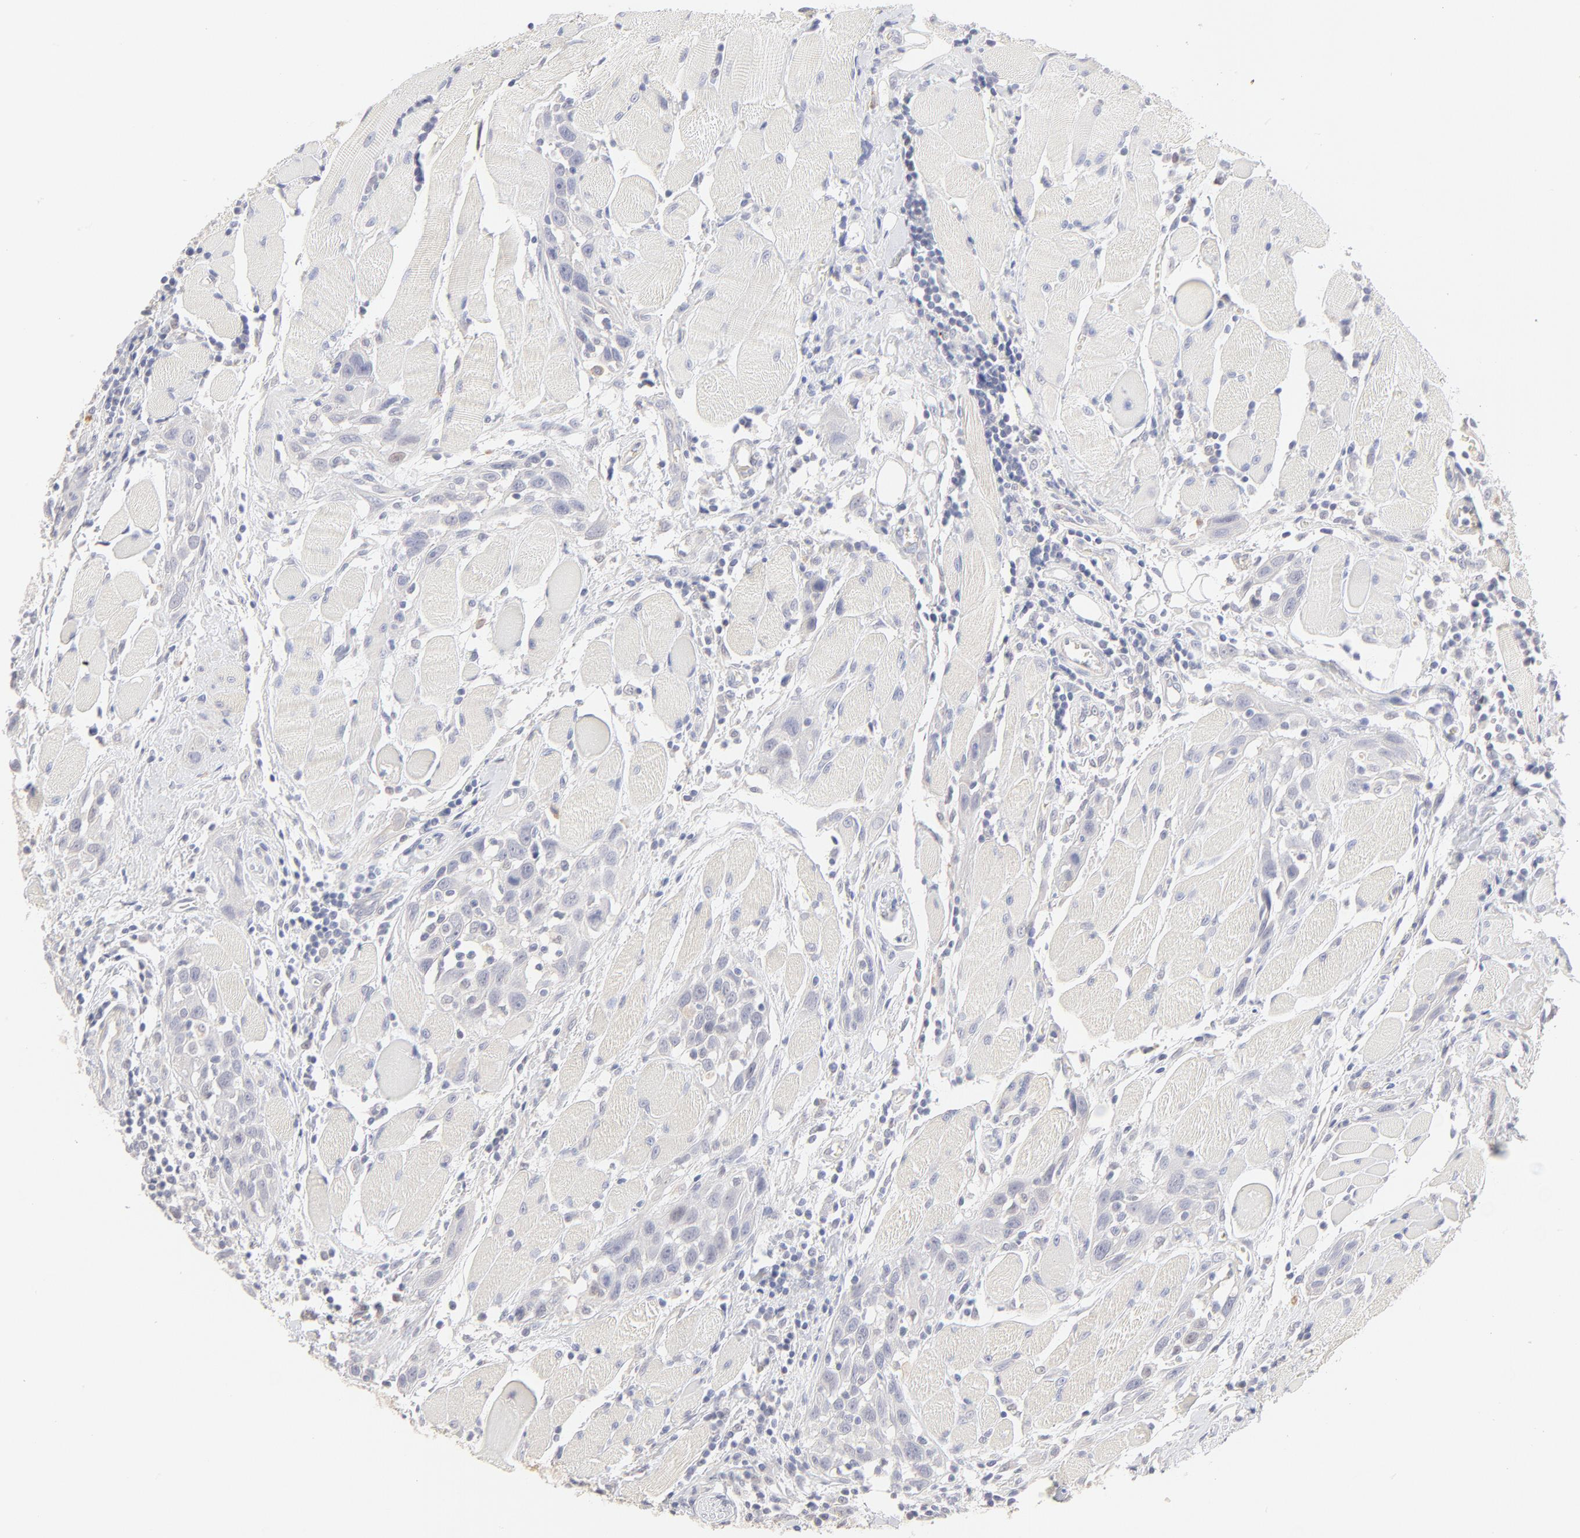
{"staining": {"intensity": "negative", "quantity": "none", "location": "none"}, "tissue": "head and neck cancer", "cell_type": "Tumor cells", "image_type": "cancer", "snomed": [{"axis": "morphology", "description": "Squamous cell carcinoma, NOS"}, {"axis": "topography", "description": "Oral tissue"}, {"axis": "topography", "description": "Head-Neck"}], "caption": "Head and neck cancer stained for a protein using IHC shows no expression tumor cells.", "gene": "ELF3", "patient": {"sex": "female", "age": 50}}